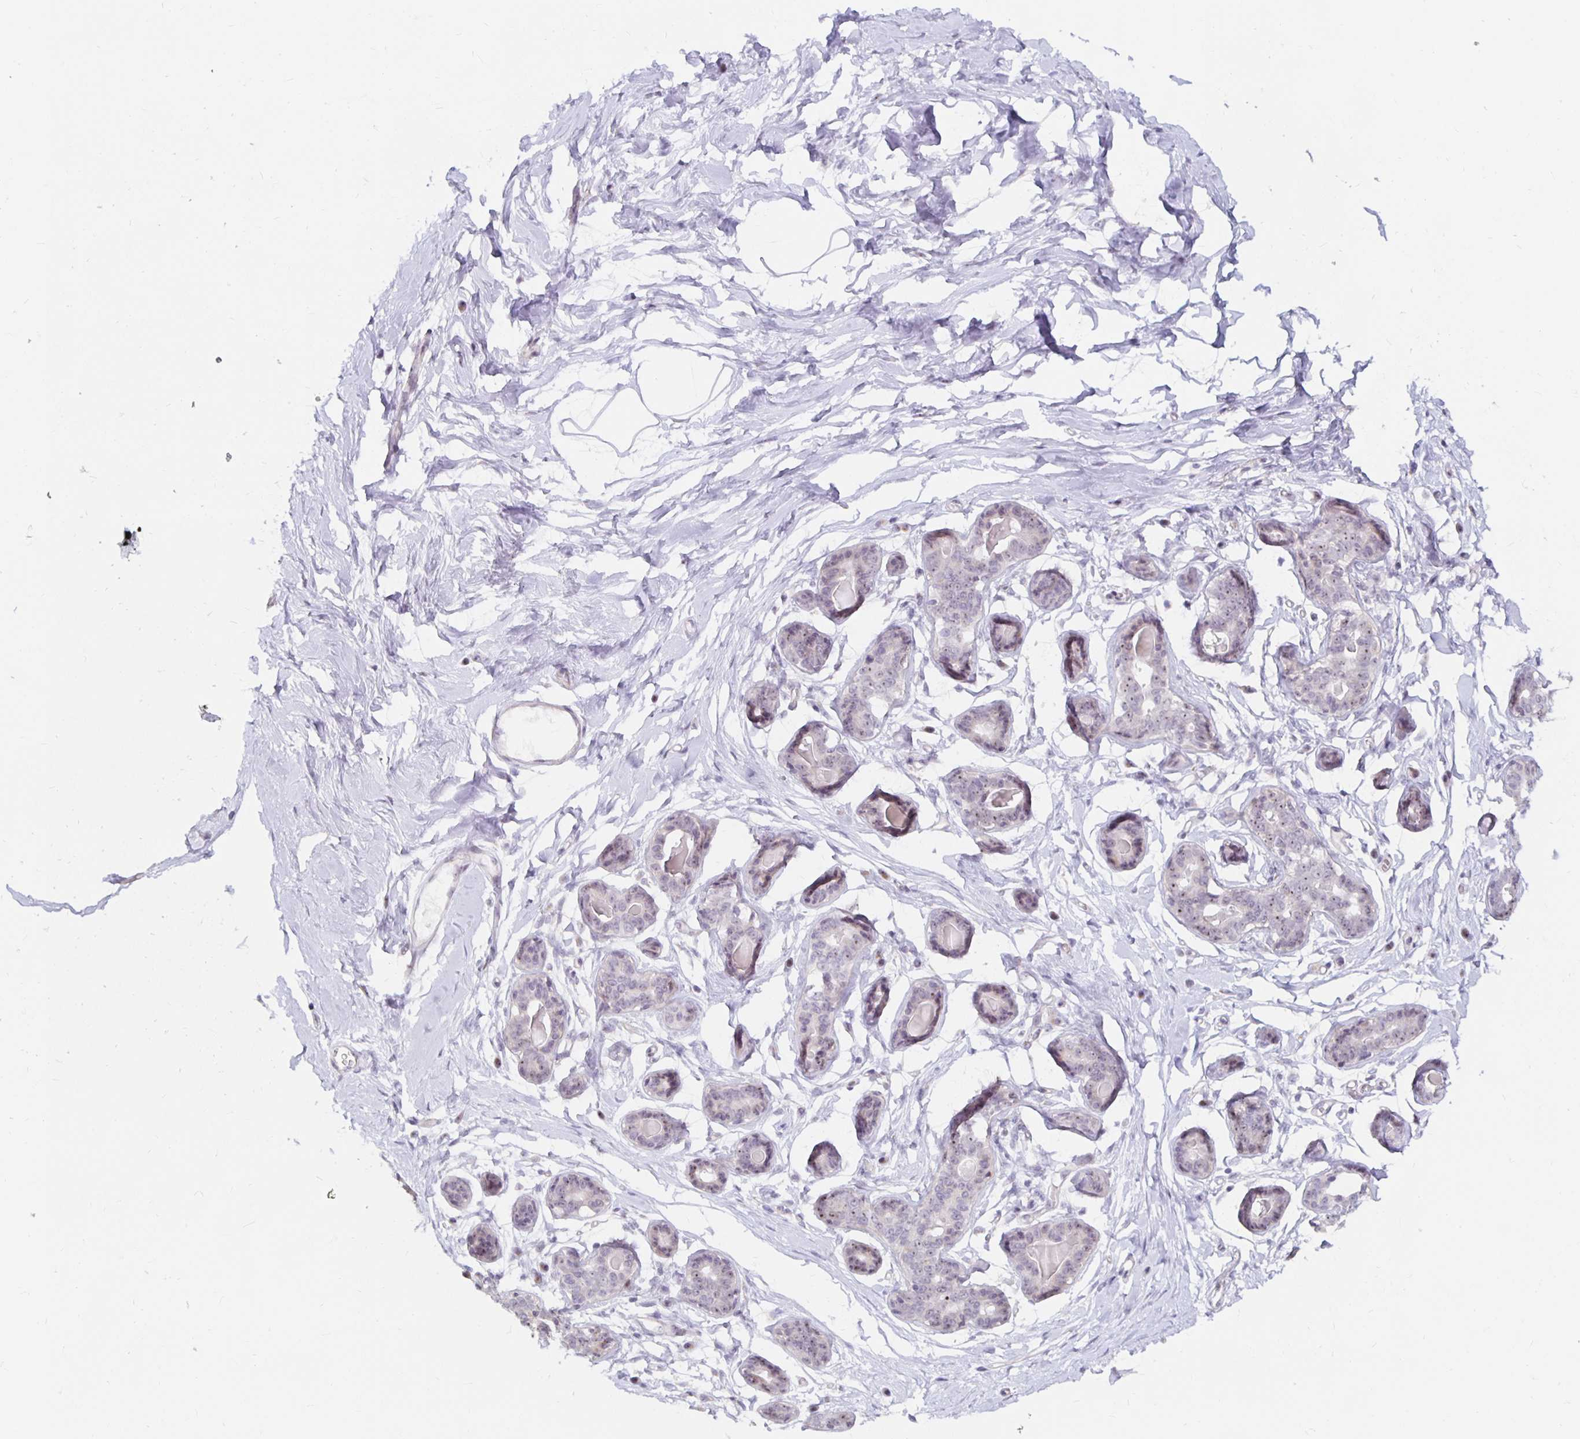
{"staining": {"intensity": "negative", "quantity": "none", "location": "none"}, "tissue": "breast", "cell_type": "Adipocytes", "image_type": "normal", "snomed": [{"axis": "morphology", "description": "Normal tissue, NOS"}, {"axis": "topography", "description": "Breast"}], "caption": "This micrograph is of normal breast stained with immunohistochemistry to label a protein in brown with the nuclei are counter-stained blue. There is no staining in adipocytes.", "gene": "NUP85", "patient": {"sex": "female", "age": 45}}